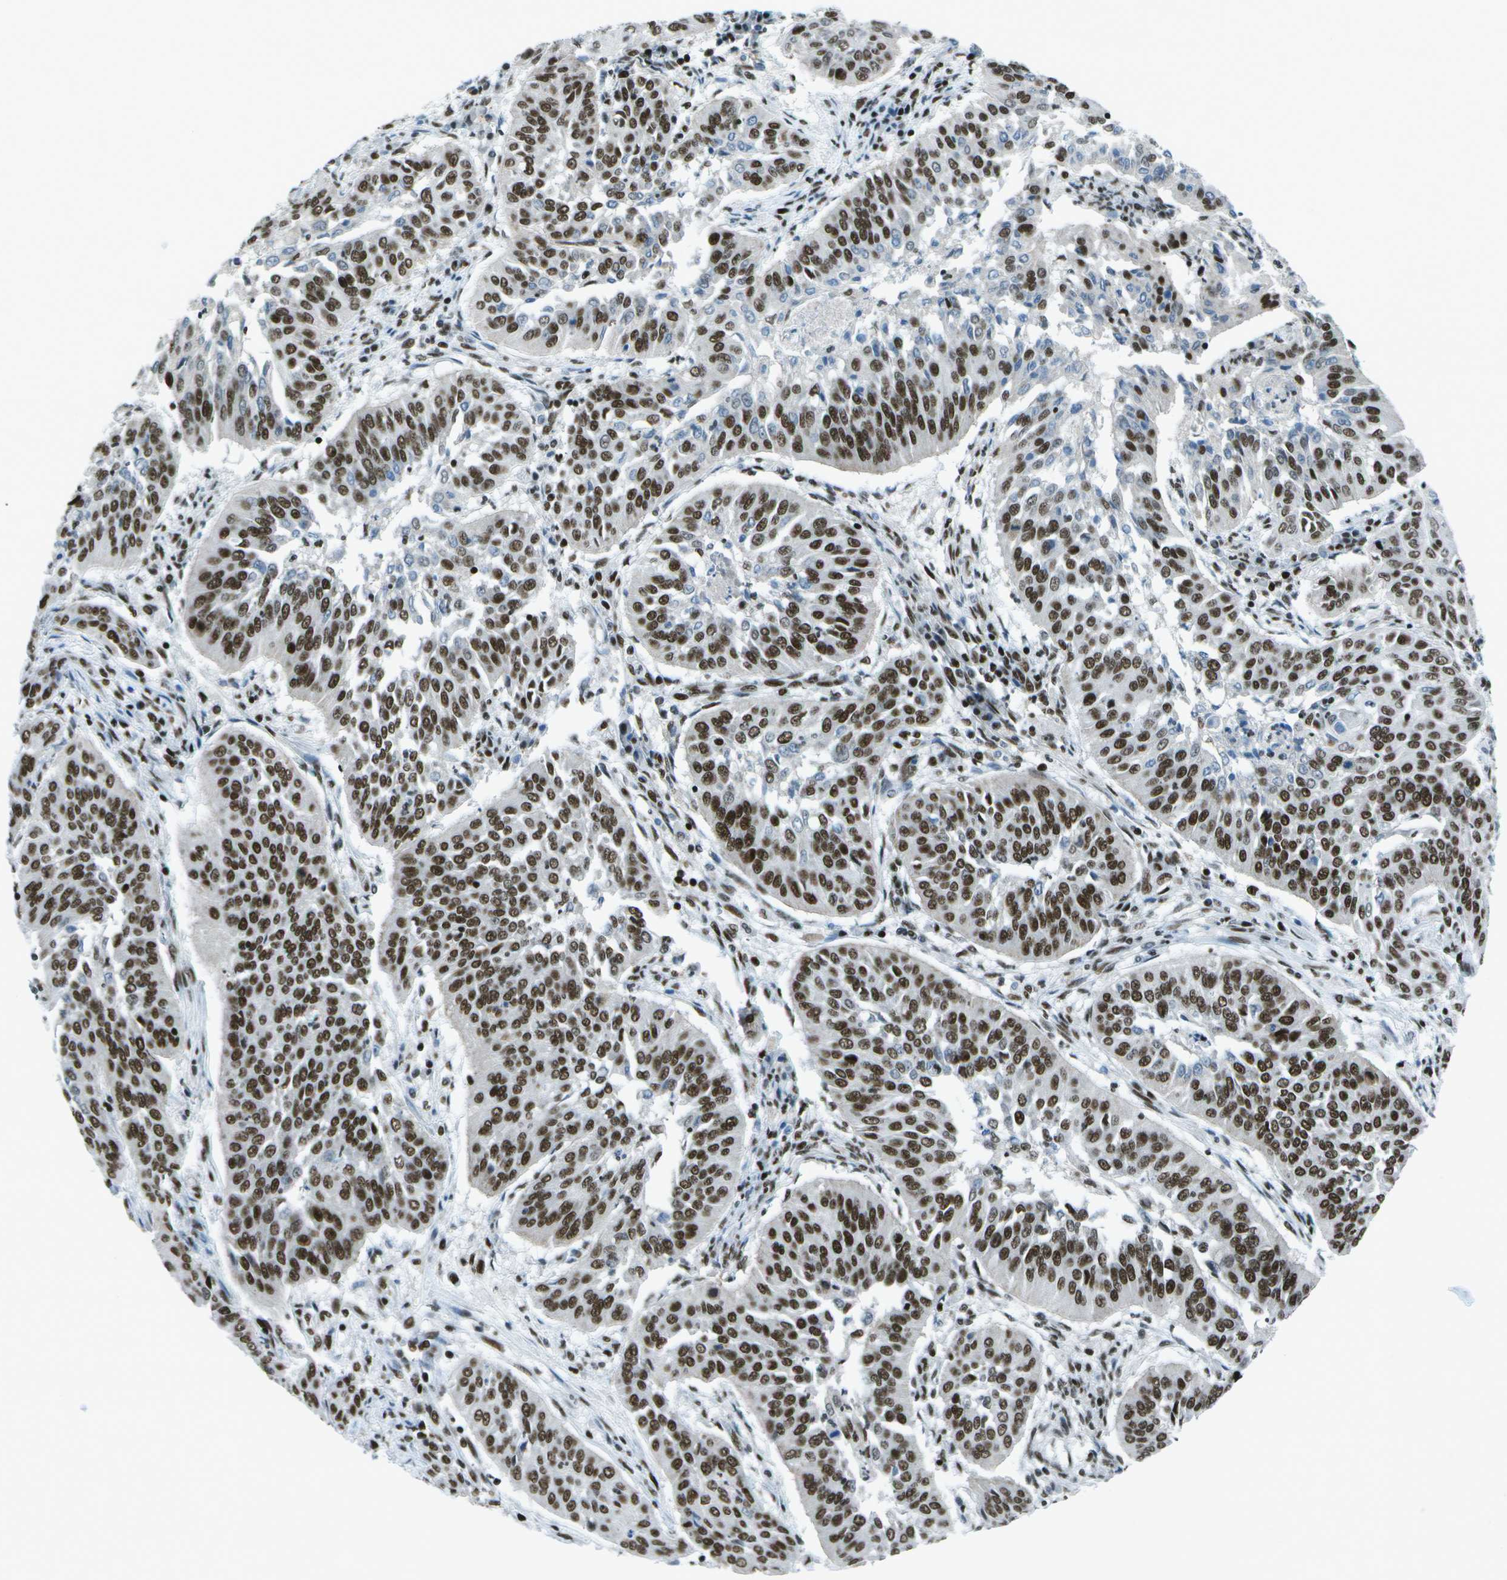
{"staining": {"intensity": "strong", "quantity": ">75%", "location": "nuclear"}, "tissue": "cervical cancer", "cell_type": "Tumor cells", "image_type": "cancer", "snomed": [{"axis": "morphology", "description": "Normal tissue, NOS"}, {"axis": "morphology", "description": "Squamous cell carcinoma, NOS"}, {"axis": "topography", "description": "Cervix"}], "caption": "DAB immunohistochemical staining of human cervical cancer (squamous cell carcinoma) demonstrates strong nuclear protein expression in about >75% of tumor cells.", "gene": "MTA2", "patient": {"sex": "female", "age": 39}}